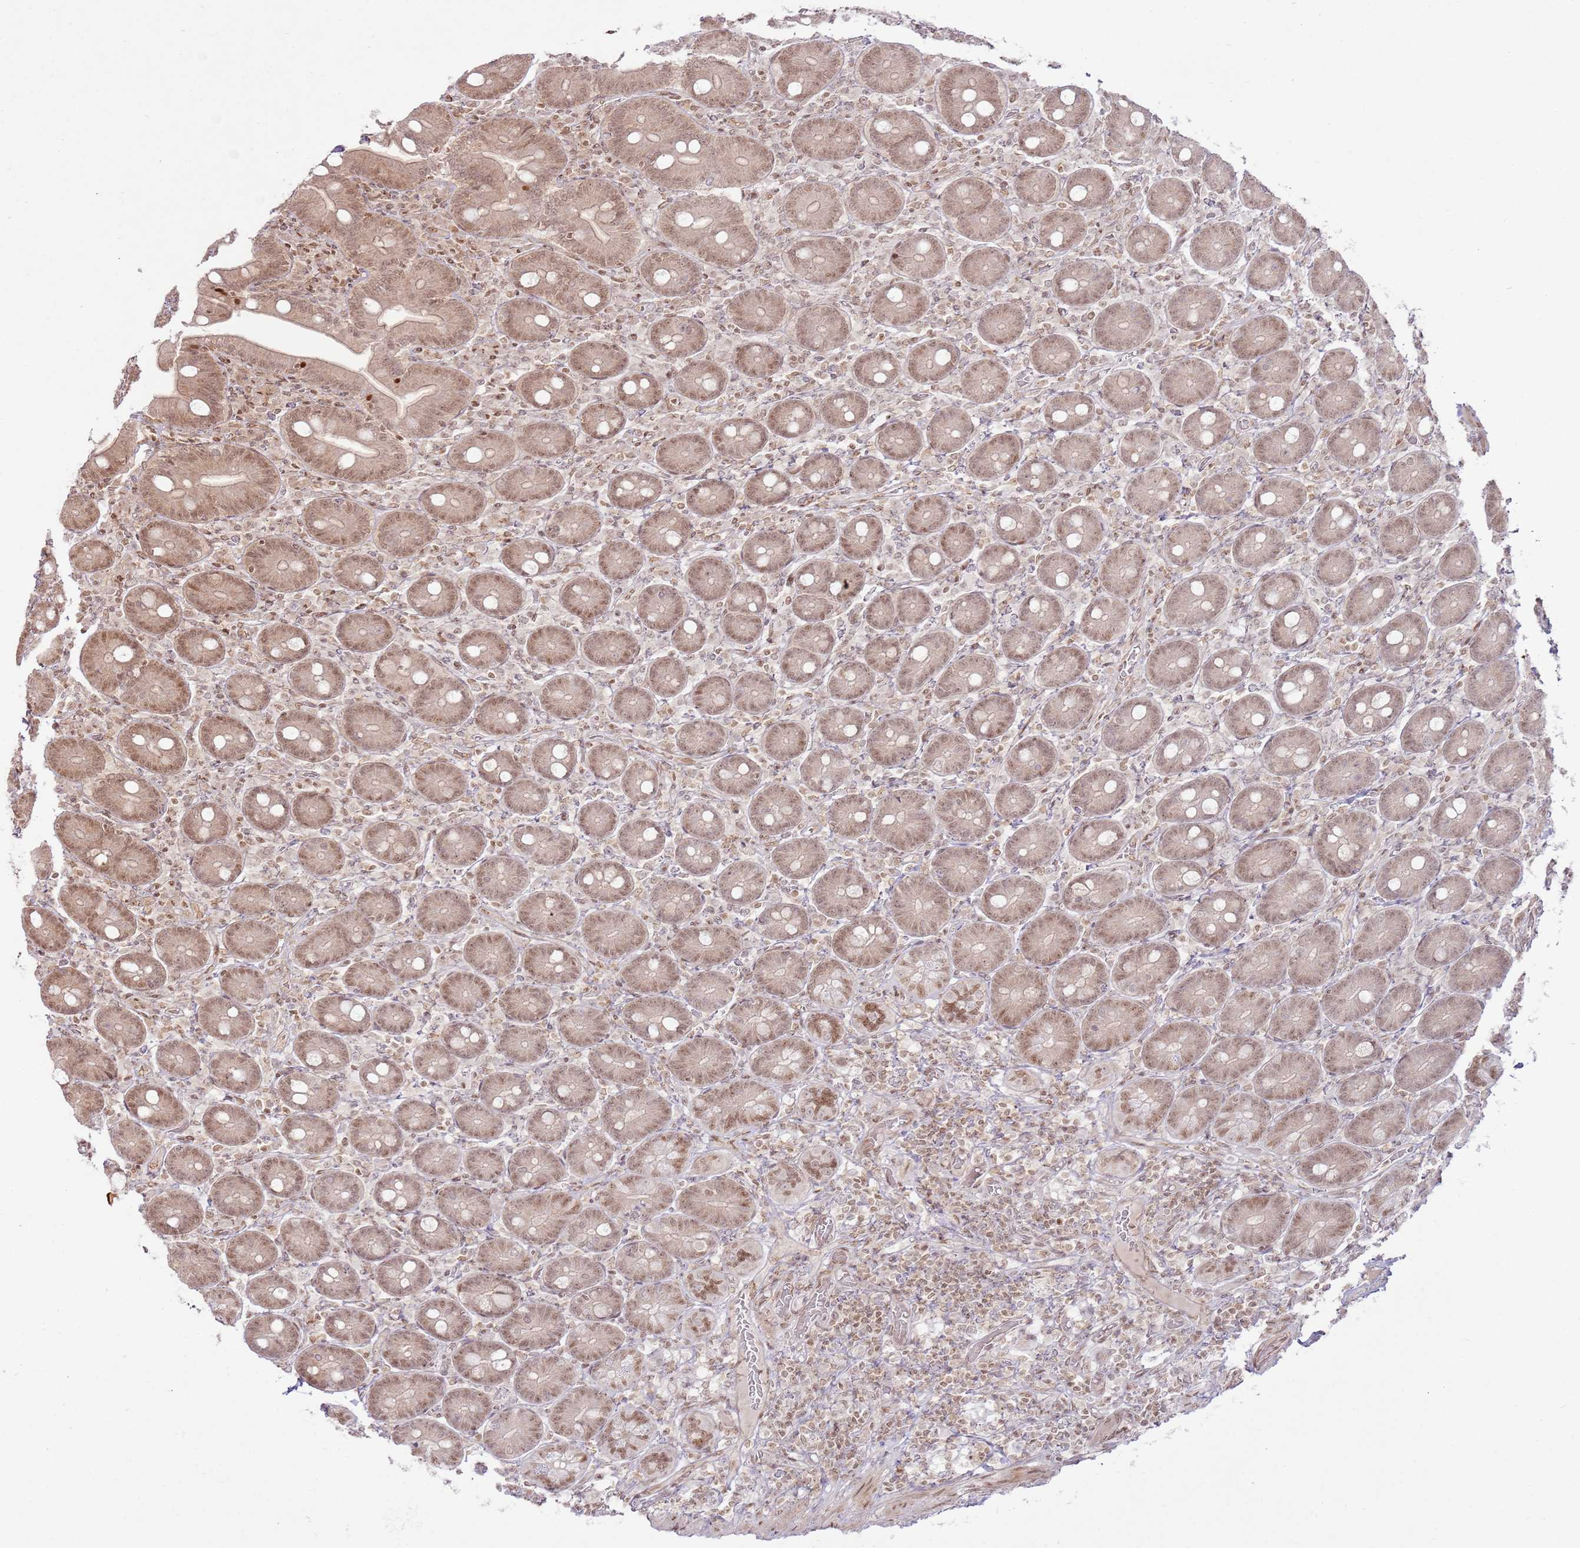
{"staining": {"intensity": "moderate", "quantity": "25%-75%", "location": "cytoplasmic/membranous,nuclear"}, "tissue": "duodenum", "cell_type": "Glandular cells", "image_type": "normal", "snomed": [{"axis": "morphology", "description": "Normal tissue, NOS"}, {"axis": "topography", "description": "Duodenum"}], "caption": "An image of human duodenum stained for a protein displays moderate cytoplasmic/membranous,nuclear brown staining in glandular cells. (Brightfield microscopy of DAB IHC at high magnification).", "gene": "KLHL36", "patient": {"sex": "female", "age": 62}}